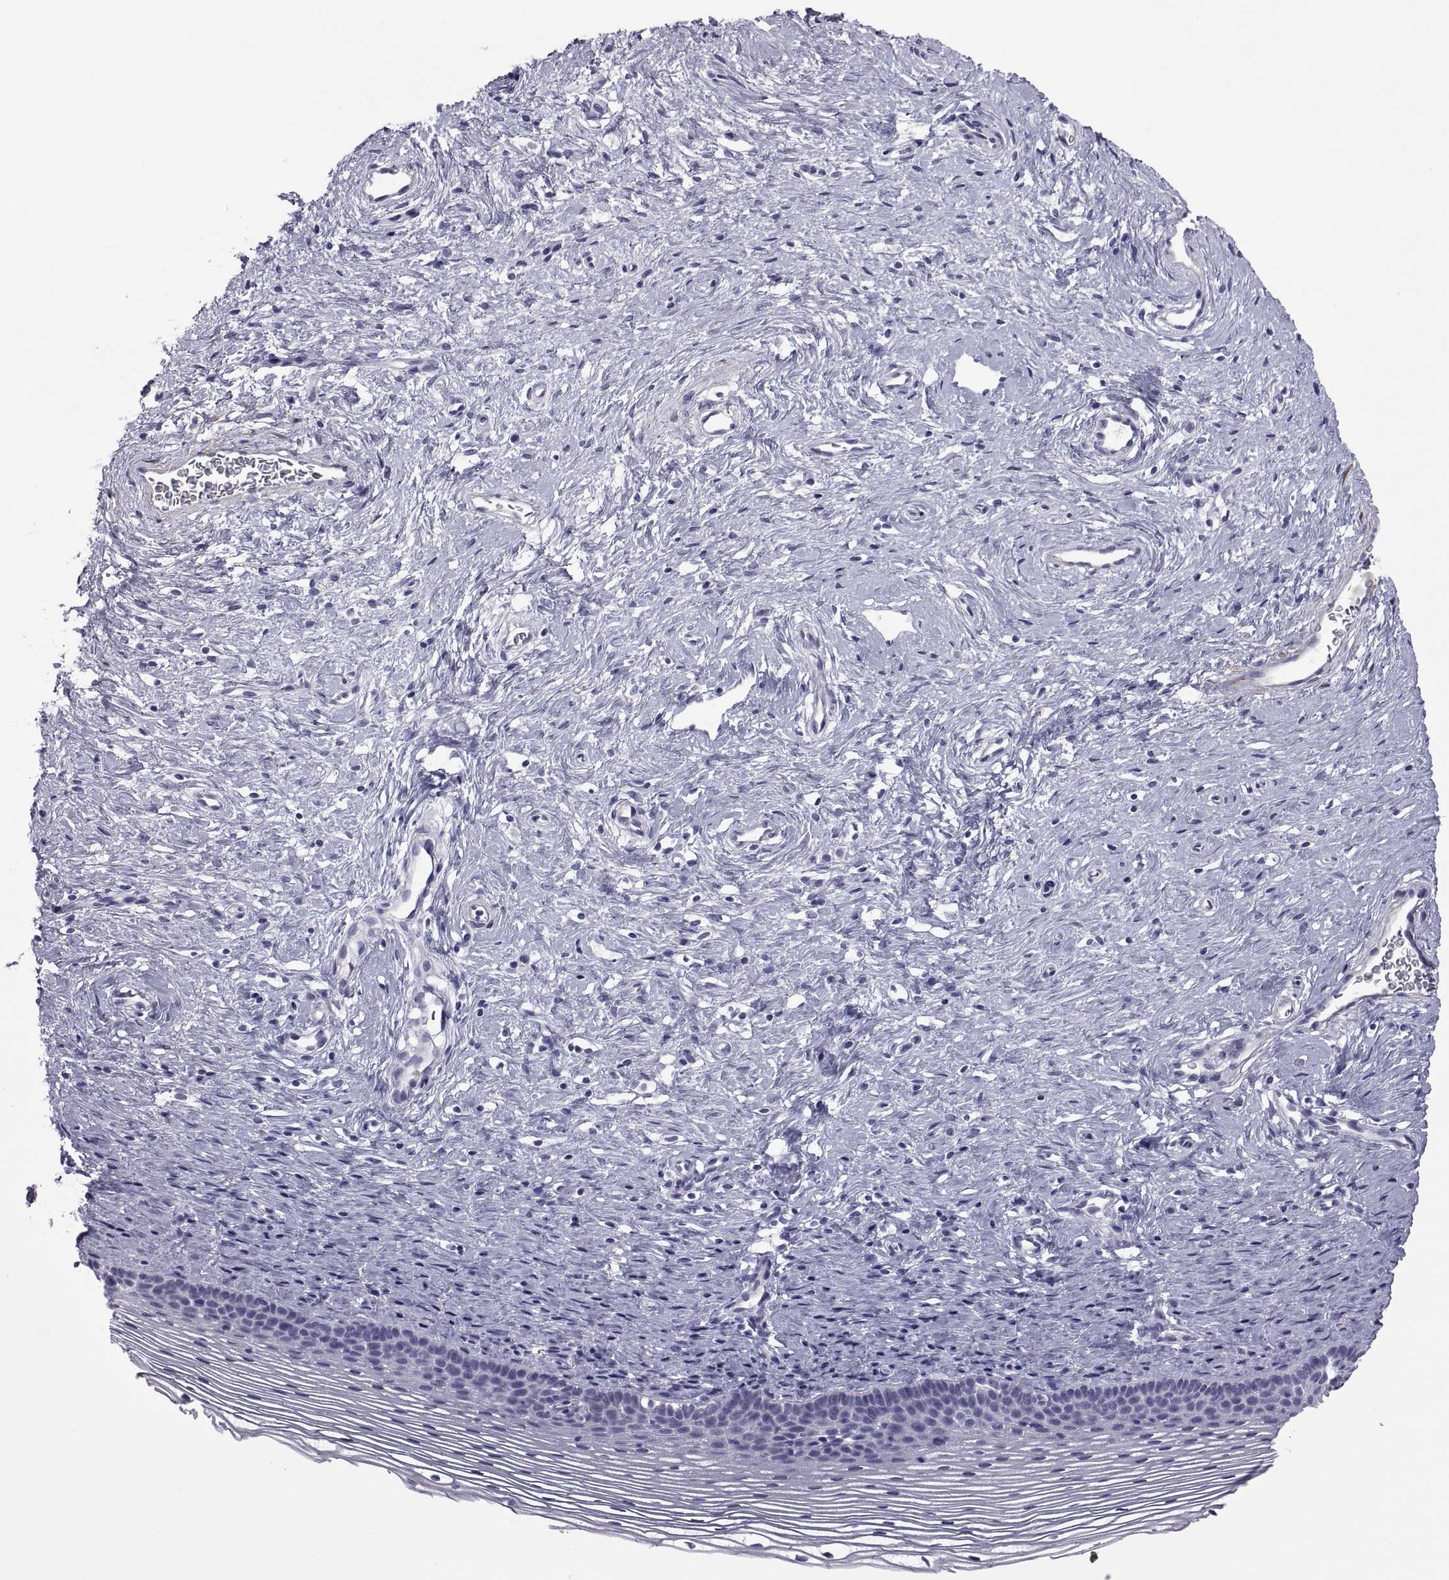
{"staining": {"intensity": "negative", "quantity": "none", "location": "none"}, "tissue": "cervix", "cell_type": "Glandular cells", "image_type": "normal", "snomed": [{"axis": "morphology", "description": "Normal tissue, NOS"}, {"axis": "topography", "description": "Cervix"}], "caption": "DAB immunohistochemical staining of normal cervix shows no significant staining in glandular cells.", "gene": "MAGEB1", "patient": {"sex": "female", "age": 39}}